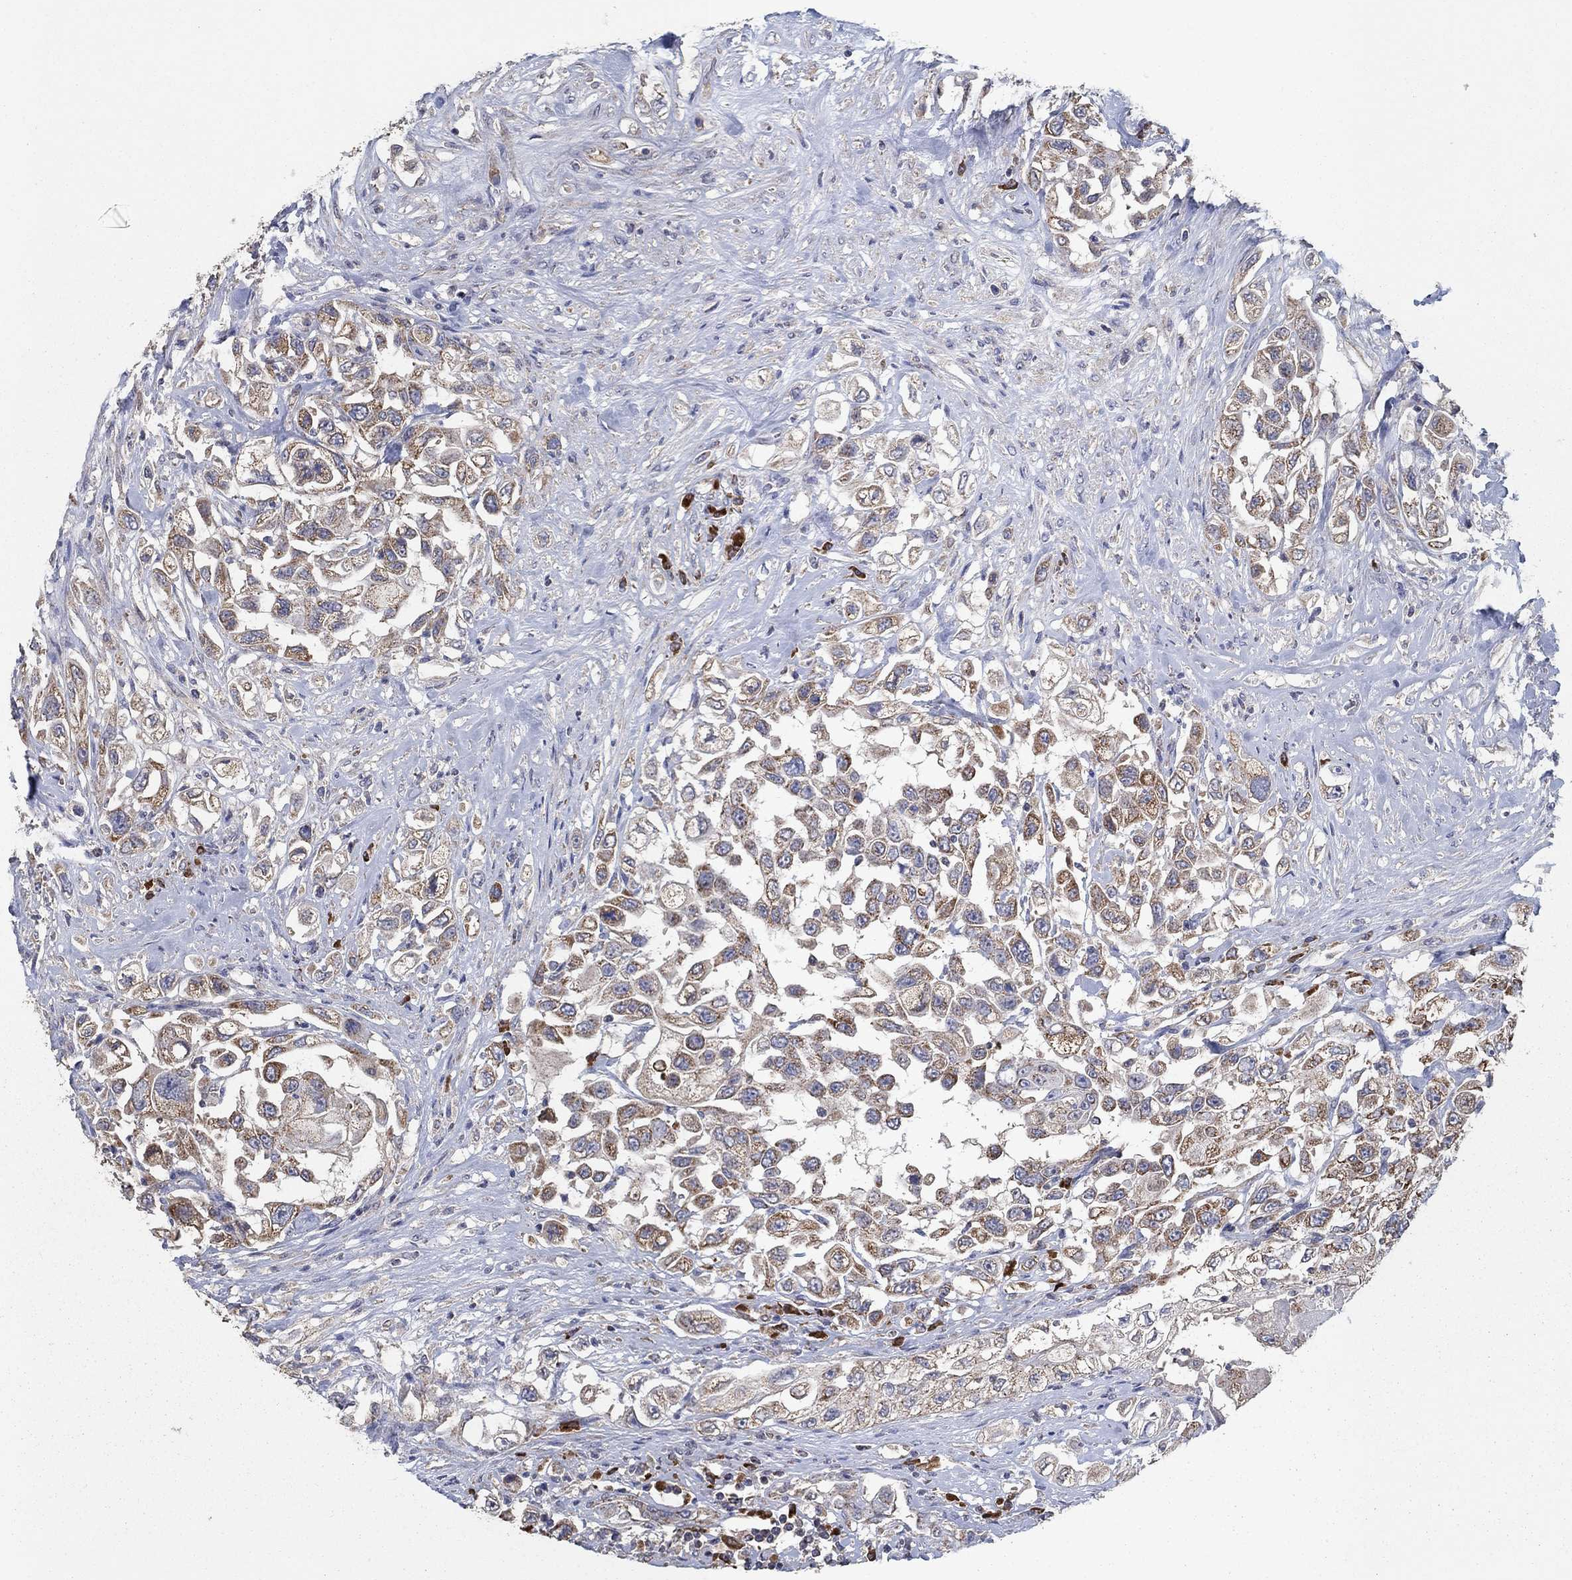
{"staining": {"intensity": "moderate", "quantity": "25%-75%", "location": "cytoplasmic/membranous"}, "tissue": "urothelial cancer", "cell_type": "Tumor cells", "image_type": "cancer", "snomed": [{"axis": "morphology", "description": "Urothelial carcinoma, High grade"}, {"axis": "topography", "description": "Urinary bladder"}], "caption": "Tumor cells exhibit medium levels of moderate cytoplasmic/membranous expression in approximately 25%-75% of cells in urothelial carcinoma (high-grade).", "gene": "HID1", "patient": {"sex": "female", "age": 56}}